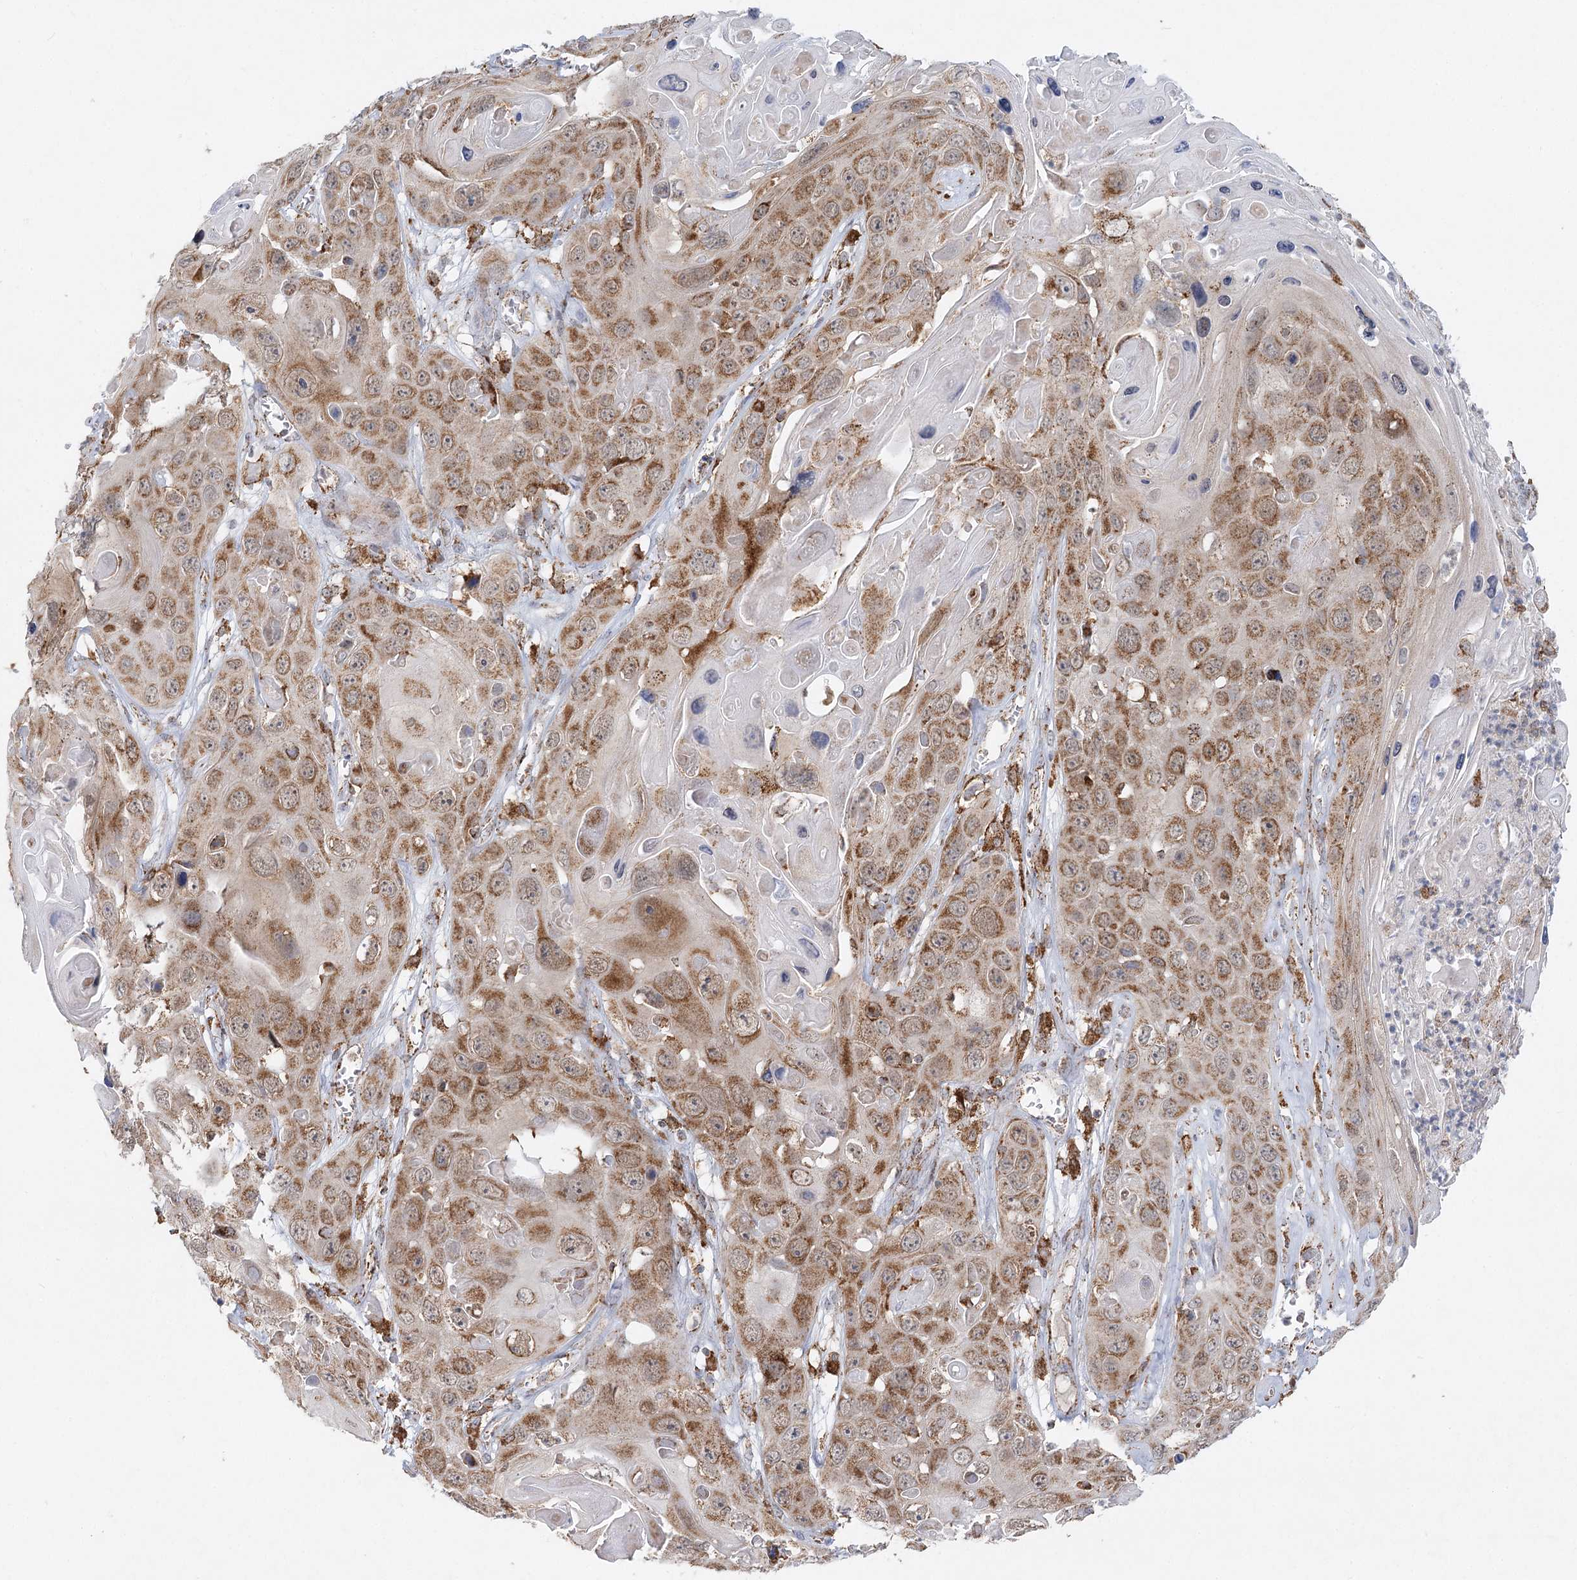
{"staining": {"intensity": "moderate", "quantity": ">75%", "location": "cytoplasmic/membranous"}, "tissue": "skin cancer", "cell_type": "Tumor cells", "image_type": "cancer", "snomed": [{"axis": "morphology", "description": "Squamous cell carcinoma, NOS"}, {"axis": "topography", "description": "Skin"}], "caption": "Immunohistochemical staining of skin cancer (squamous cell carcinoma) exhibits medium levels of moderate cytoplasmic/membranous staining in about >75% of tumor cells.", "gene": "TAS1R1", "patient": {"sex": "male", "age": 55}}